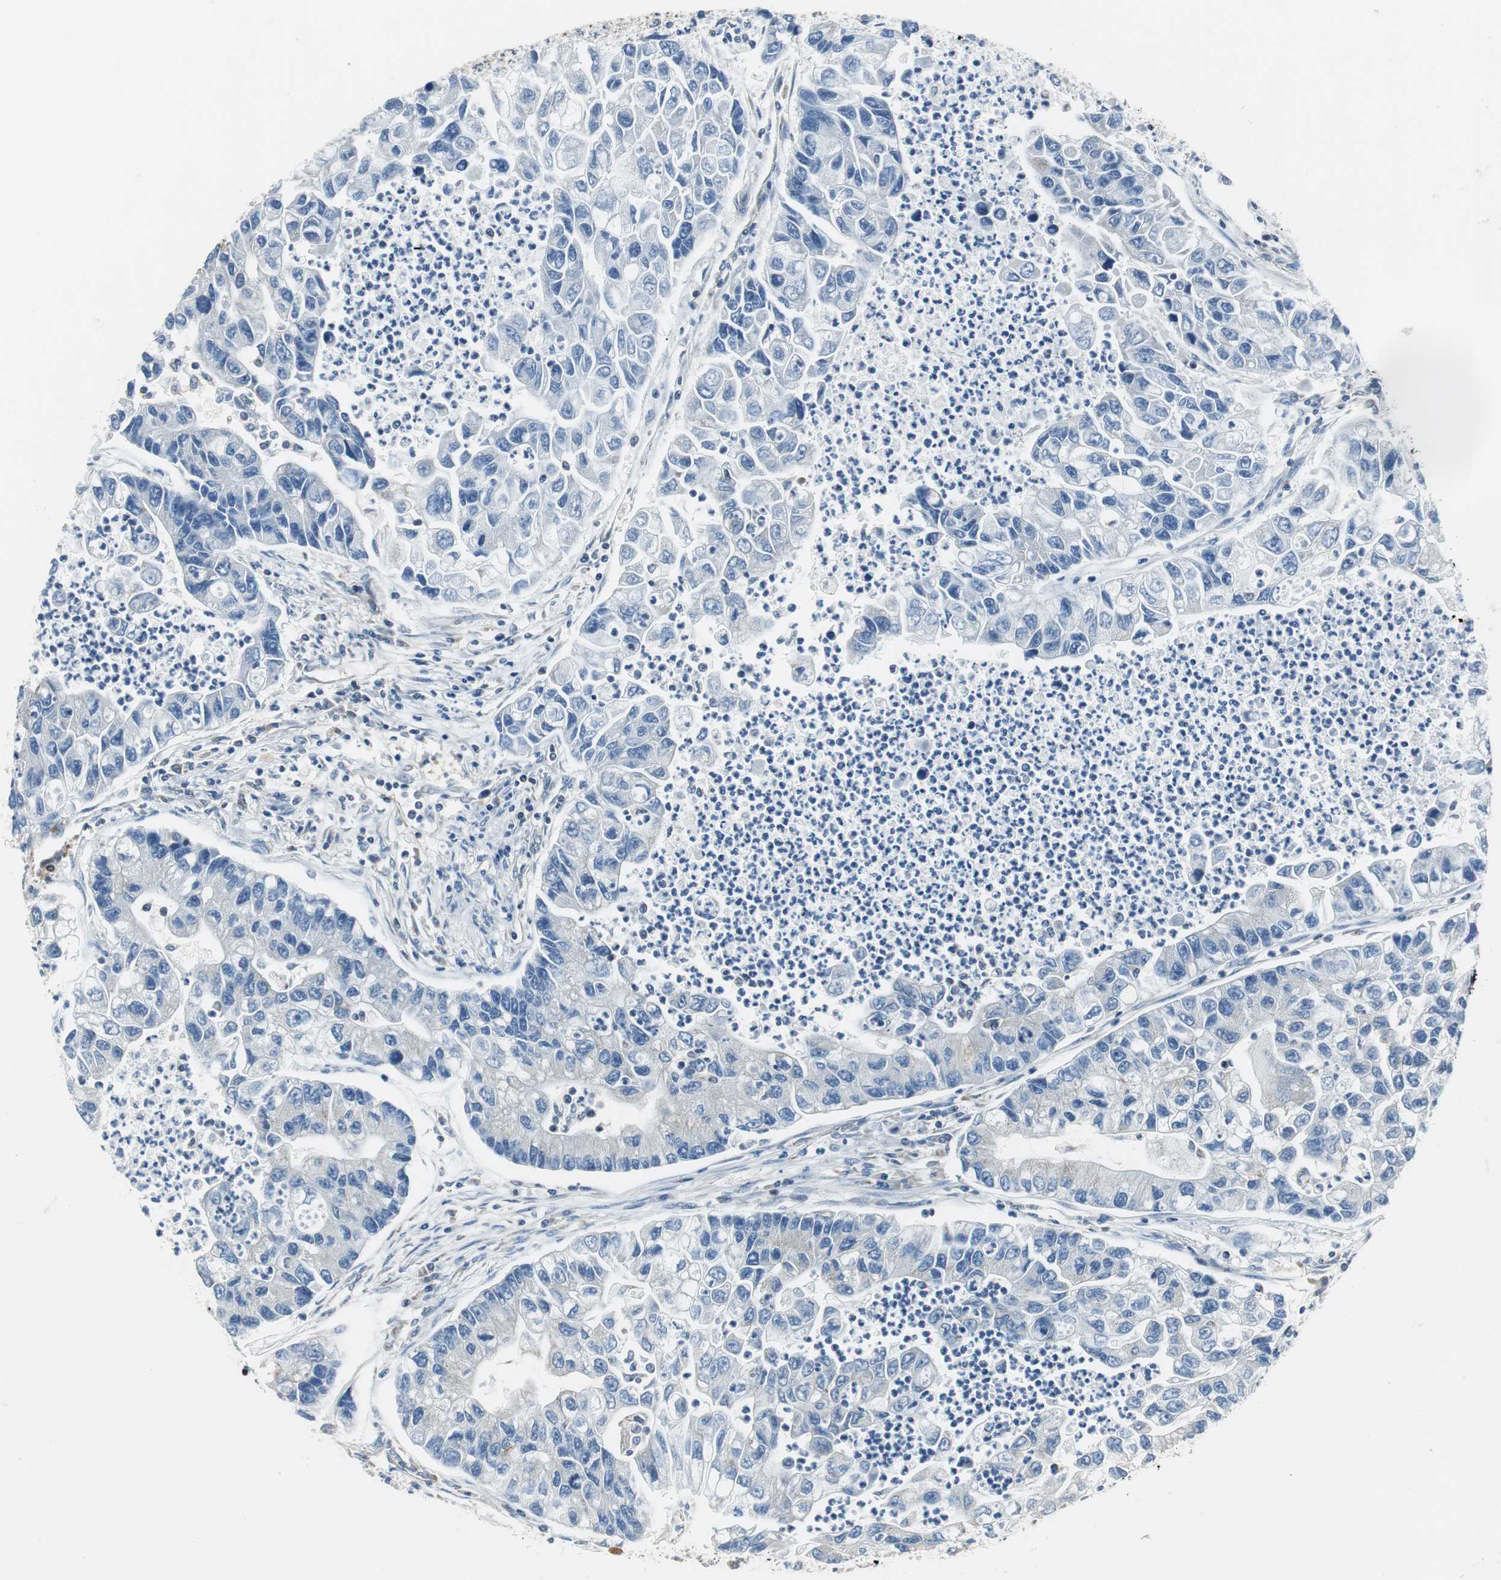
{"staining": {"intensity": "negative", "quantity": "none", "location": "none"}, "tissue": "lung cancer", "cell_type": "Tumor cells", "image_type": "cancer", "snomed": [{"axis": "morphology", "description": "Adenocarcinoma, NOS"}, {"axis": "topography", "description": "Lung"}], "caption": "Immunohistochemical staining of human adenocarcinoma (lung) shows no significant expression in tumor cells. Nuclei are stained in blue.", "gene": "GSTK1", "patient": {"sex": "female", "age": 51}}